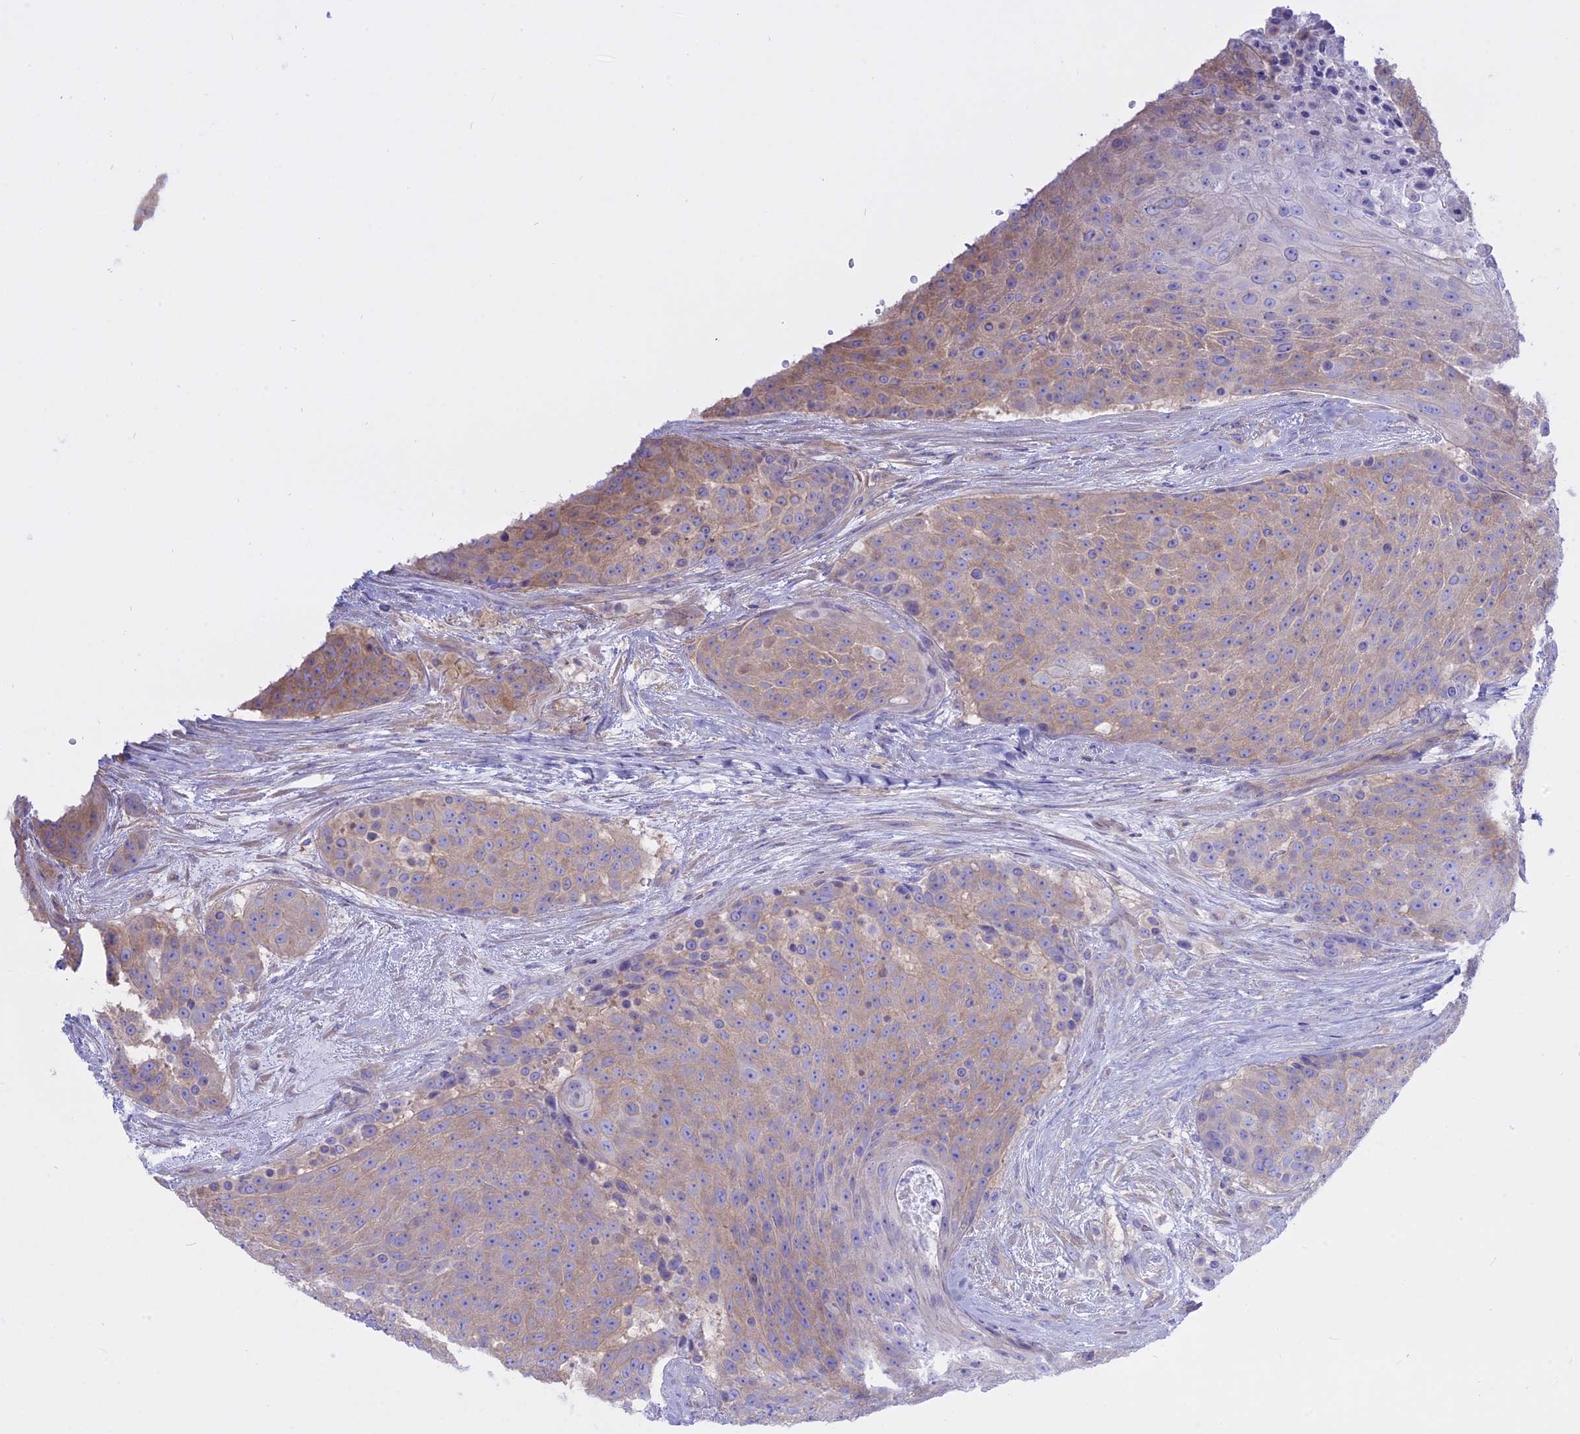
{"staining": {"intensity": "weak", "quantity": "25%-75%", "location": "cytoplasmic/membranous"}, "tissue": "urothelial cancer", "cell_type": "Tumor cells", "image_type": "cancer", "snomed": [{"axis": "morphology", "description": "Urothelial carcinoma, High grade"}, {"axis": "topography", "description": "Urinary bladder"}], "caption": "This histopathology image shows immunohistochemistry (IHC) staining of urothelial carcinoma (high-grade), with low weak cytoplasmic/membranous expression in about 25%-75% of tumor cells.", "gene": "AHCYL1", "patient": {"sex": "female", "age": 63}}